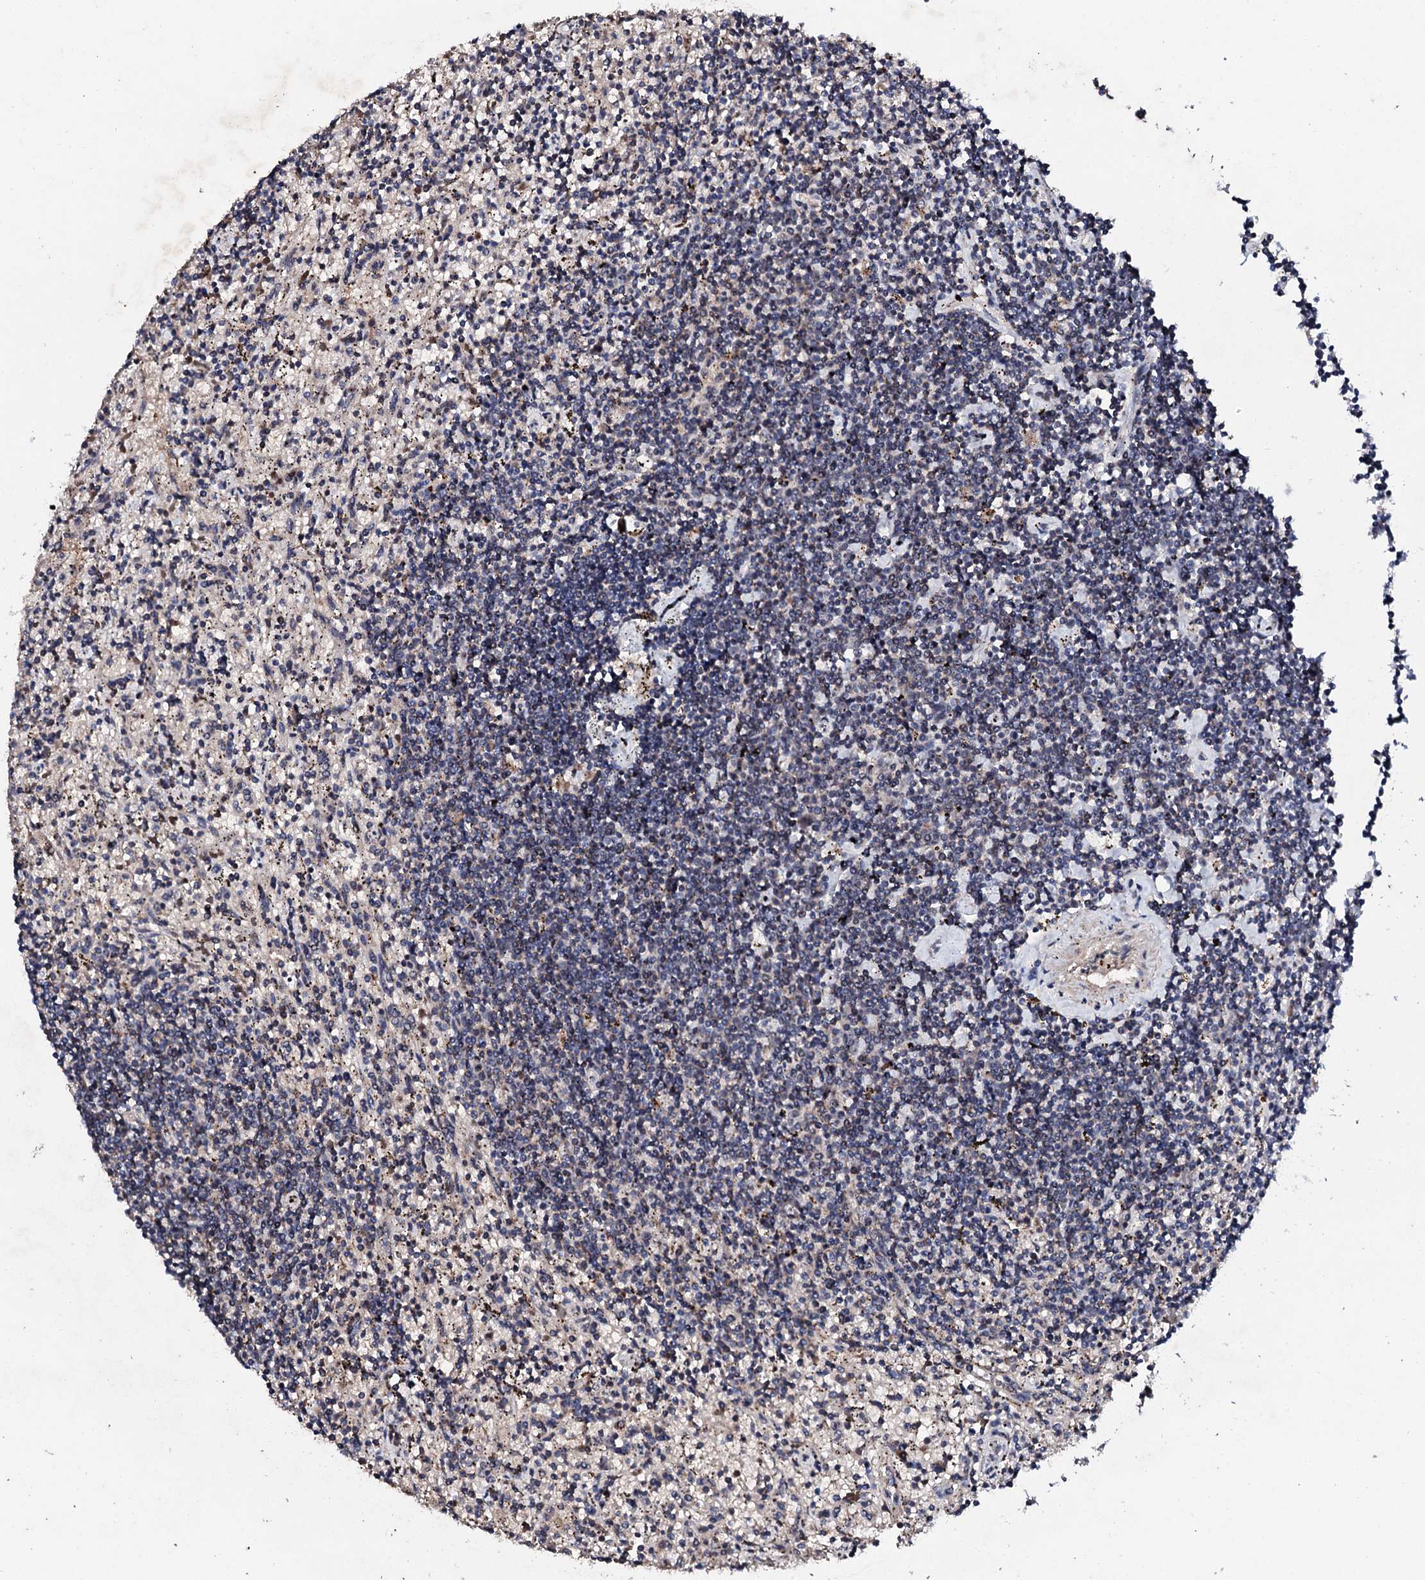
{"staining": {"intensity": "negative", "quantity": "none", "location": "none"}, "tissue": "lymphoma", "cell_type": "Tumor cells", "image_type": "cancer", "snomed": [{"axis": "morphology", "description": "Malignant lymphoma, non-Hodgkin's type, Low grade"}, {"axis": "topography", "description": "Spleen"}], "caption": "A high-resolution photomicrograph shows immunohistochemistry staining of lymphoma, which displays no significant expression in tumor cells.", "gene": "GTPBP4", "patient": {"sex": "male", "age": 76}}